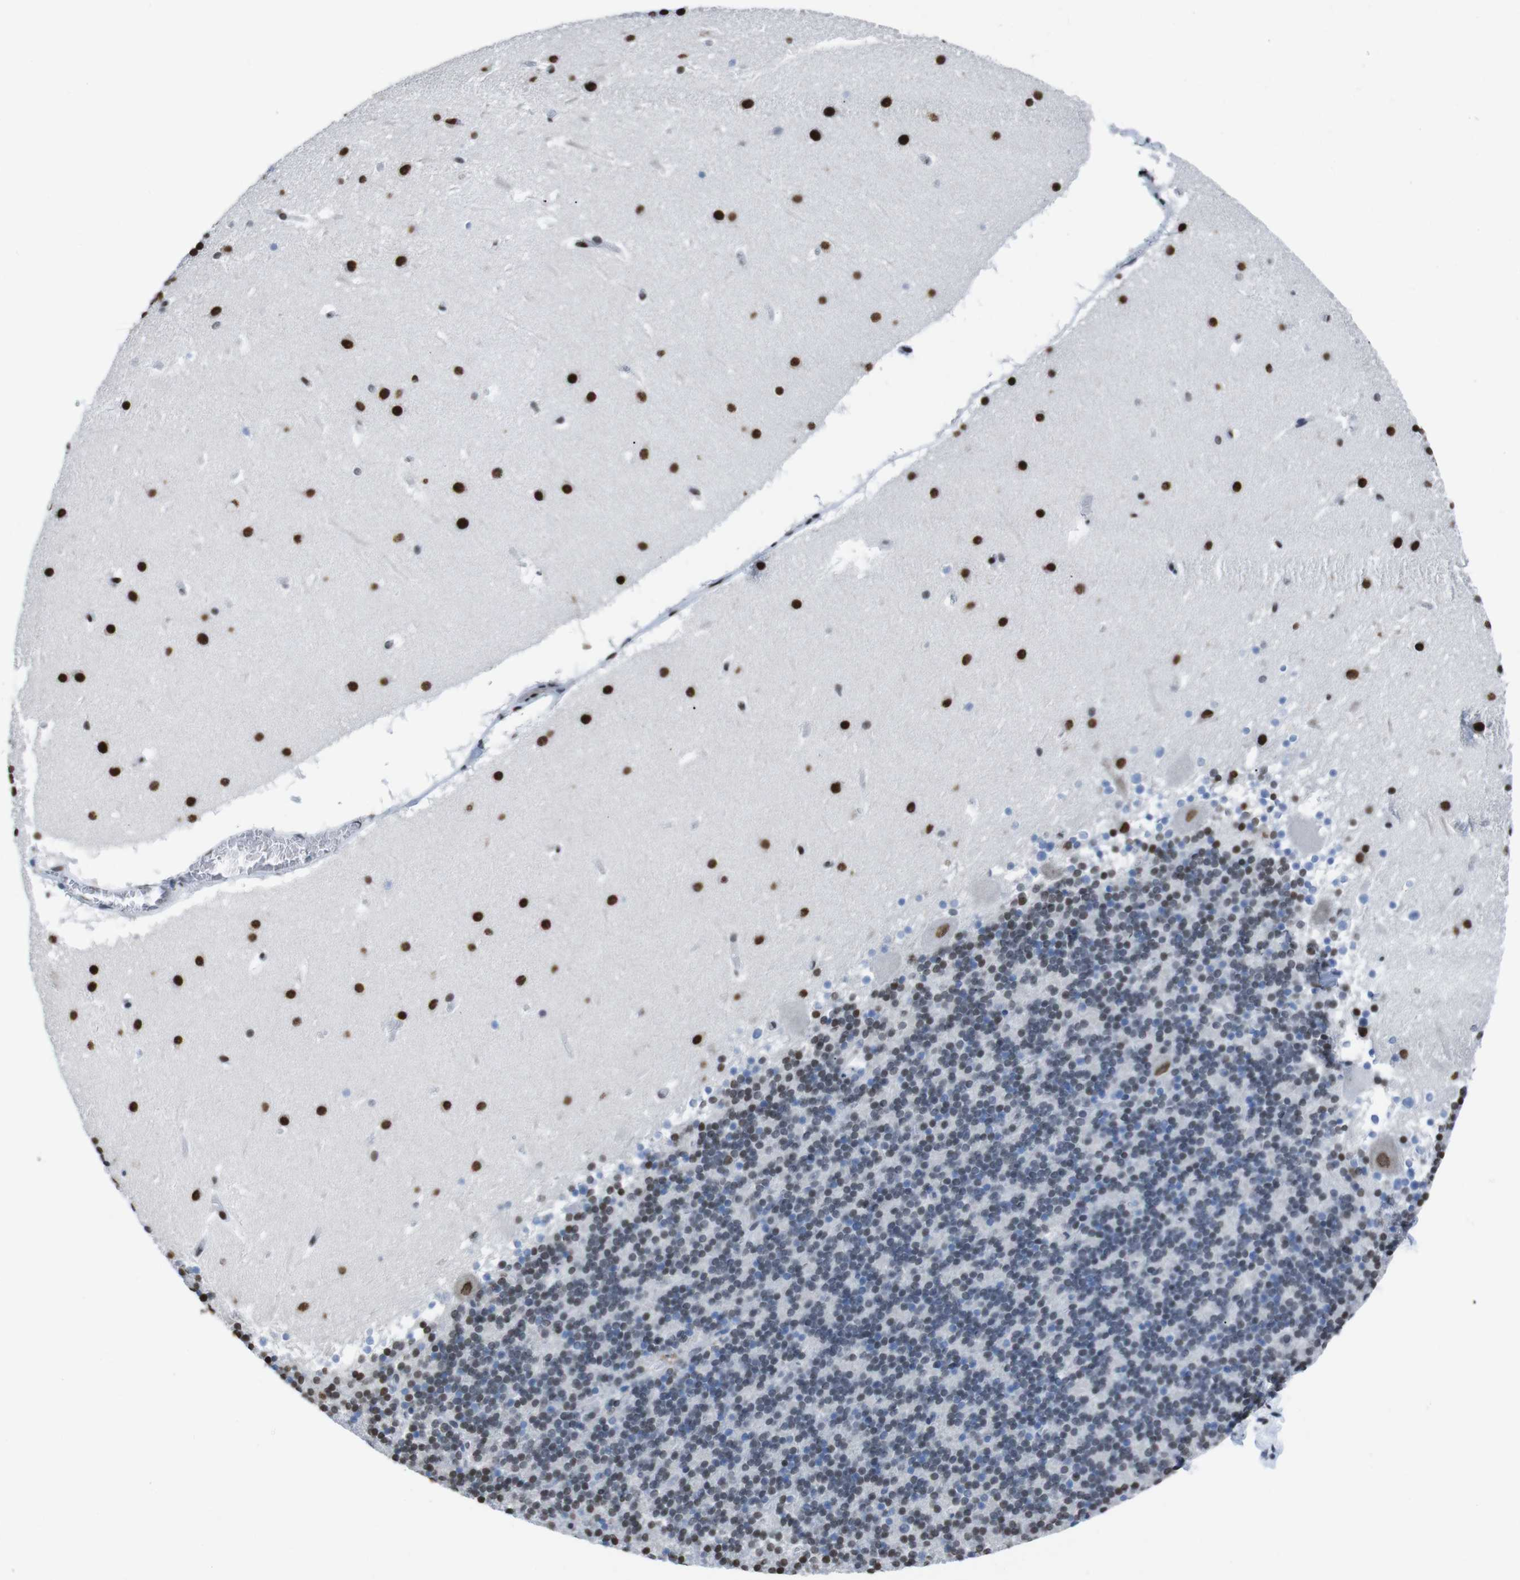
{"staining": {"intensity": "moderate", "quantity": "25%-75%", "location": "nuclear"}, "tissue": "cerebellum", "cell_type": "Cells in granular layer", "image_type": "normal", "snomed": [{"axis": "morphology", "description": "Normal tissue, NOS"}, {"axis": "topography", "description": "Cerebellum"}], "caption": "This is an image of IHC staining of benign cerebellum, which shows moderate staining in the nuclear of cells in granular layer.", "gene": "PIP4P2", "patient": {"sex": "male", "age": 45}}